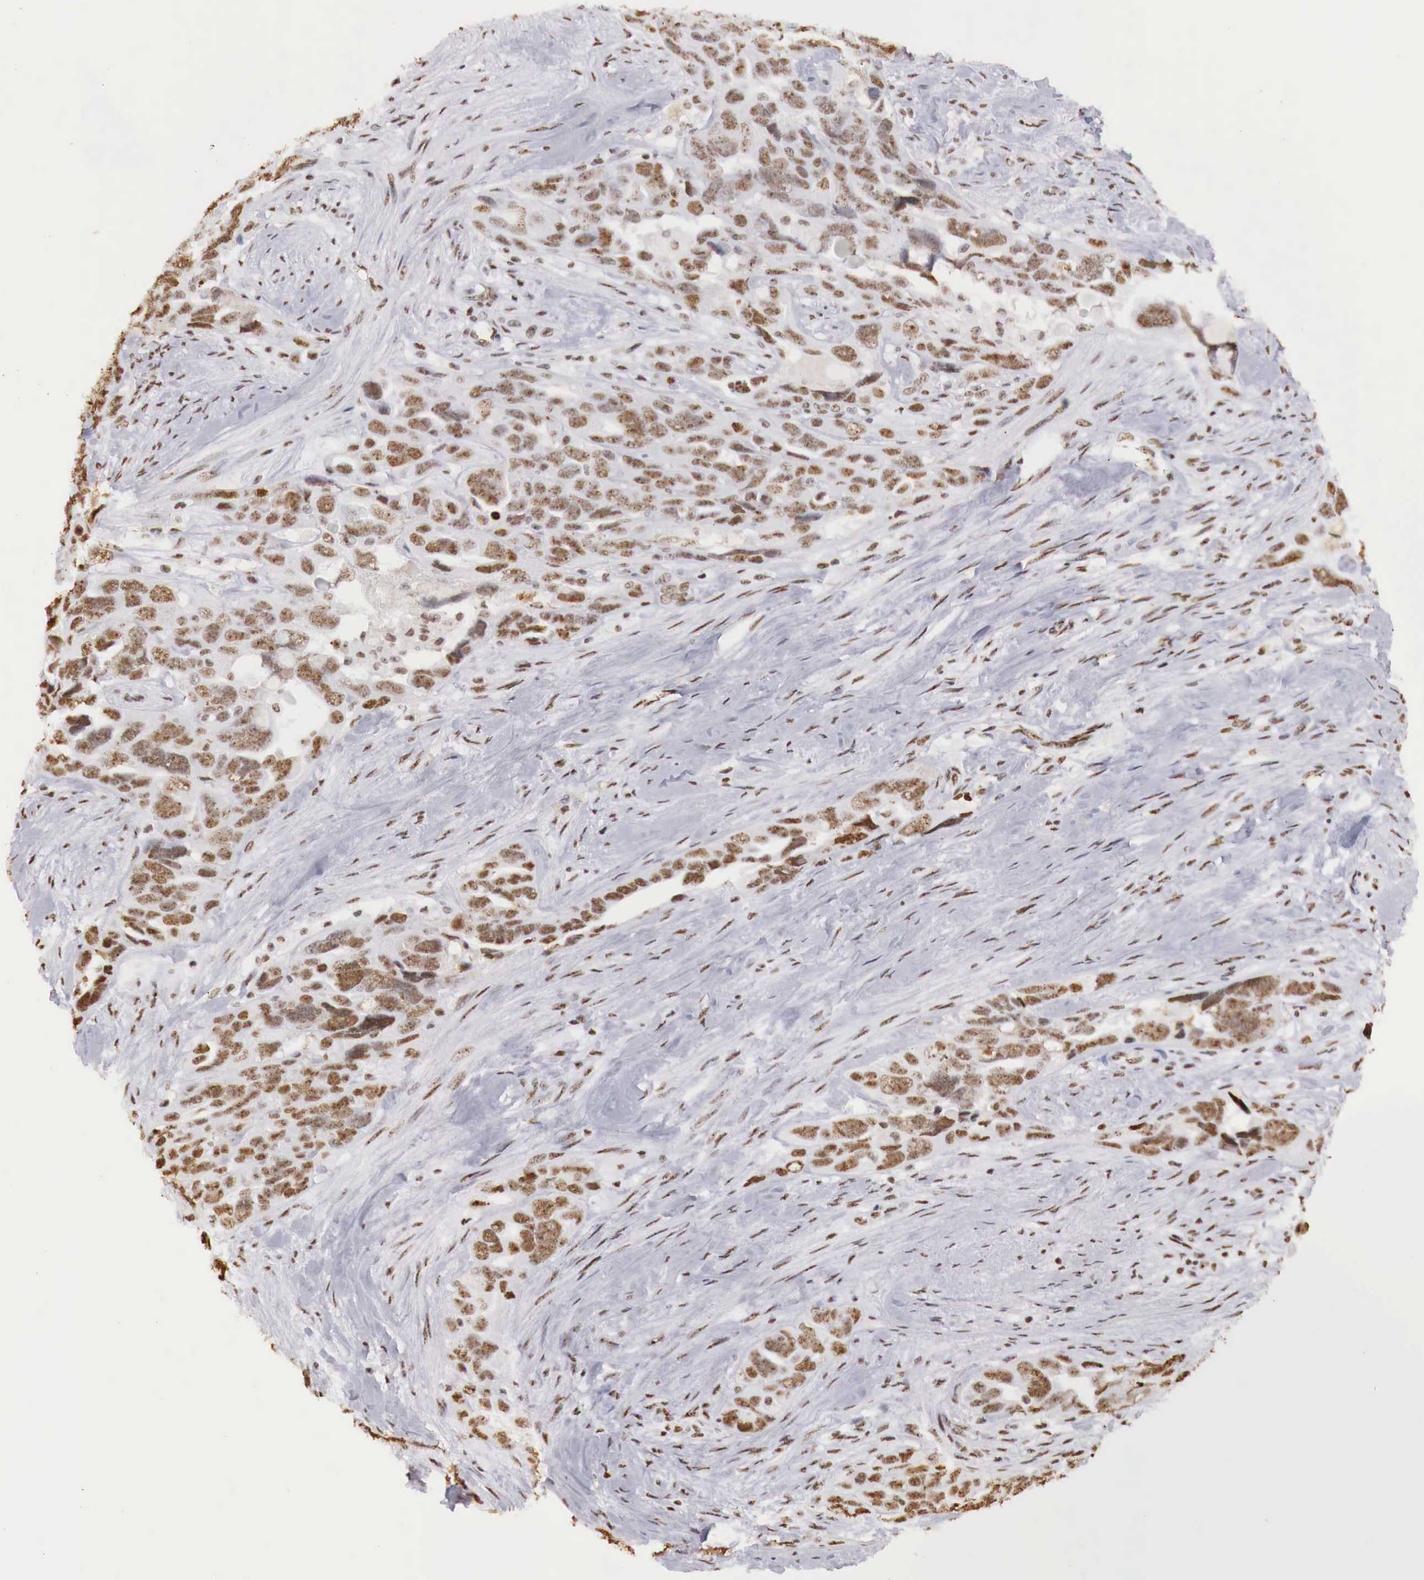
{"staining": {"intensity": "strong", "quantity": ">75%", "location": "nuclear"}, "tissue": "ovarian cancer", "cell_type": "Tumor cells", "image_type": "cancer", "snomed": [{"axis": "morphology", "description": "Cystadenocarcinoma, serous, NOS"}, {"axis": "topography", "description": "Ovary"}], "caption": "An immunohistochemistry (IHC) micrograph of tumor tissue is shown. Protein staining in brown labels strong nuclear positivity in serous cystadenocarcinoma (ovarian) within tumor cells.", "gene": "DKC1", "patient": {"sex": "female", "age": 63}}